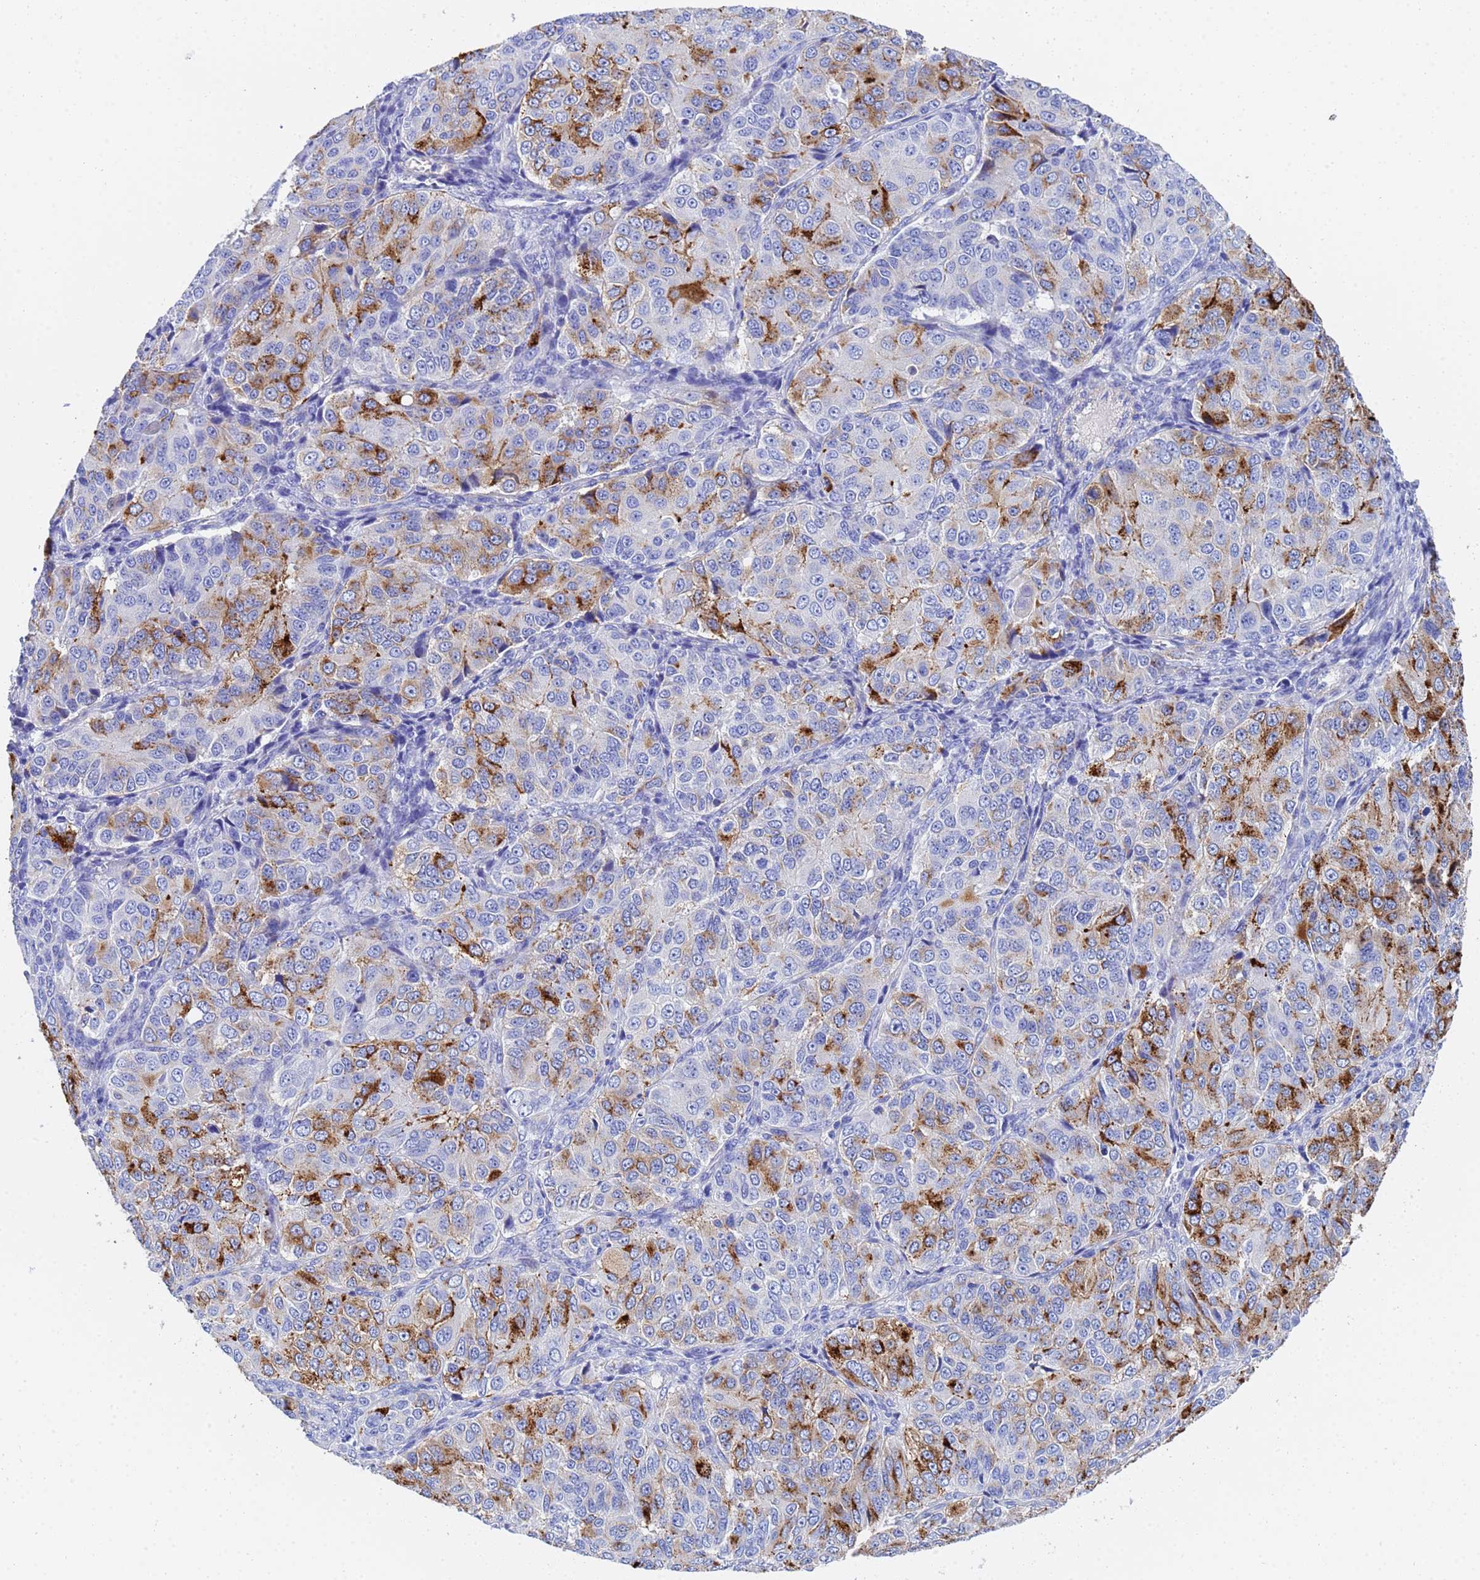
{"staining": {"intensity": "moderate", "quantity": "25%-75%", "location": "cytoplasmic/membranous"}, "tissue": "ovarian cancer", "cell_type": "Tumor cells", "image_type": "cancer", "snomed": [{"axis": "morphology", "description": "Carcinoma, endometroid"}, {"axis": "topography", "description": "Ovary"}], "caption": "Protein staining exhibits moderate cytoplasmic/membranous positivity in approximately 25%-75% of tumor cells in endometroid carcinoma (ovarian).", "gene": "CST4", "patient": {"sex": "female", "age": 51}}